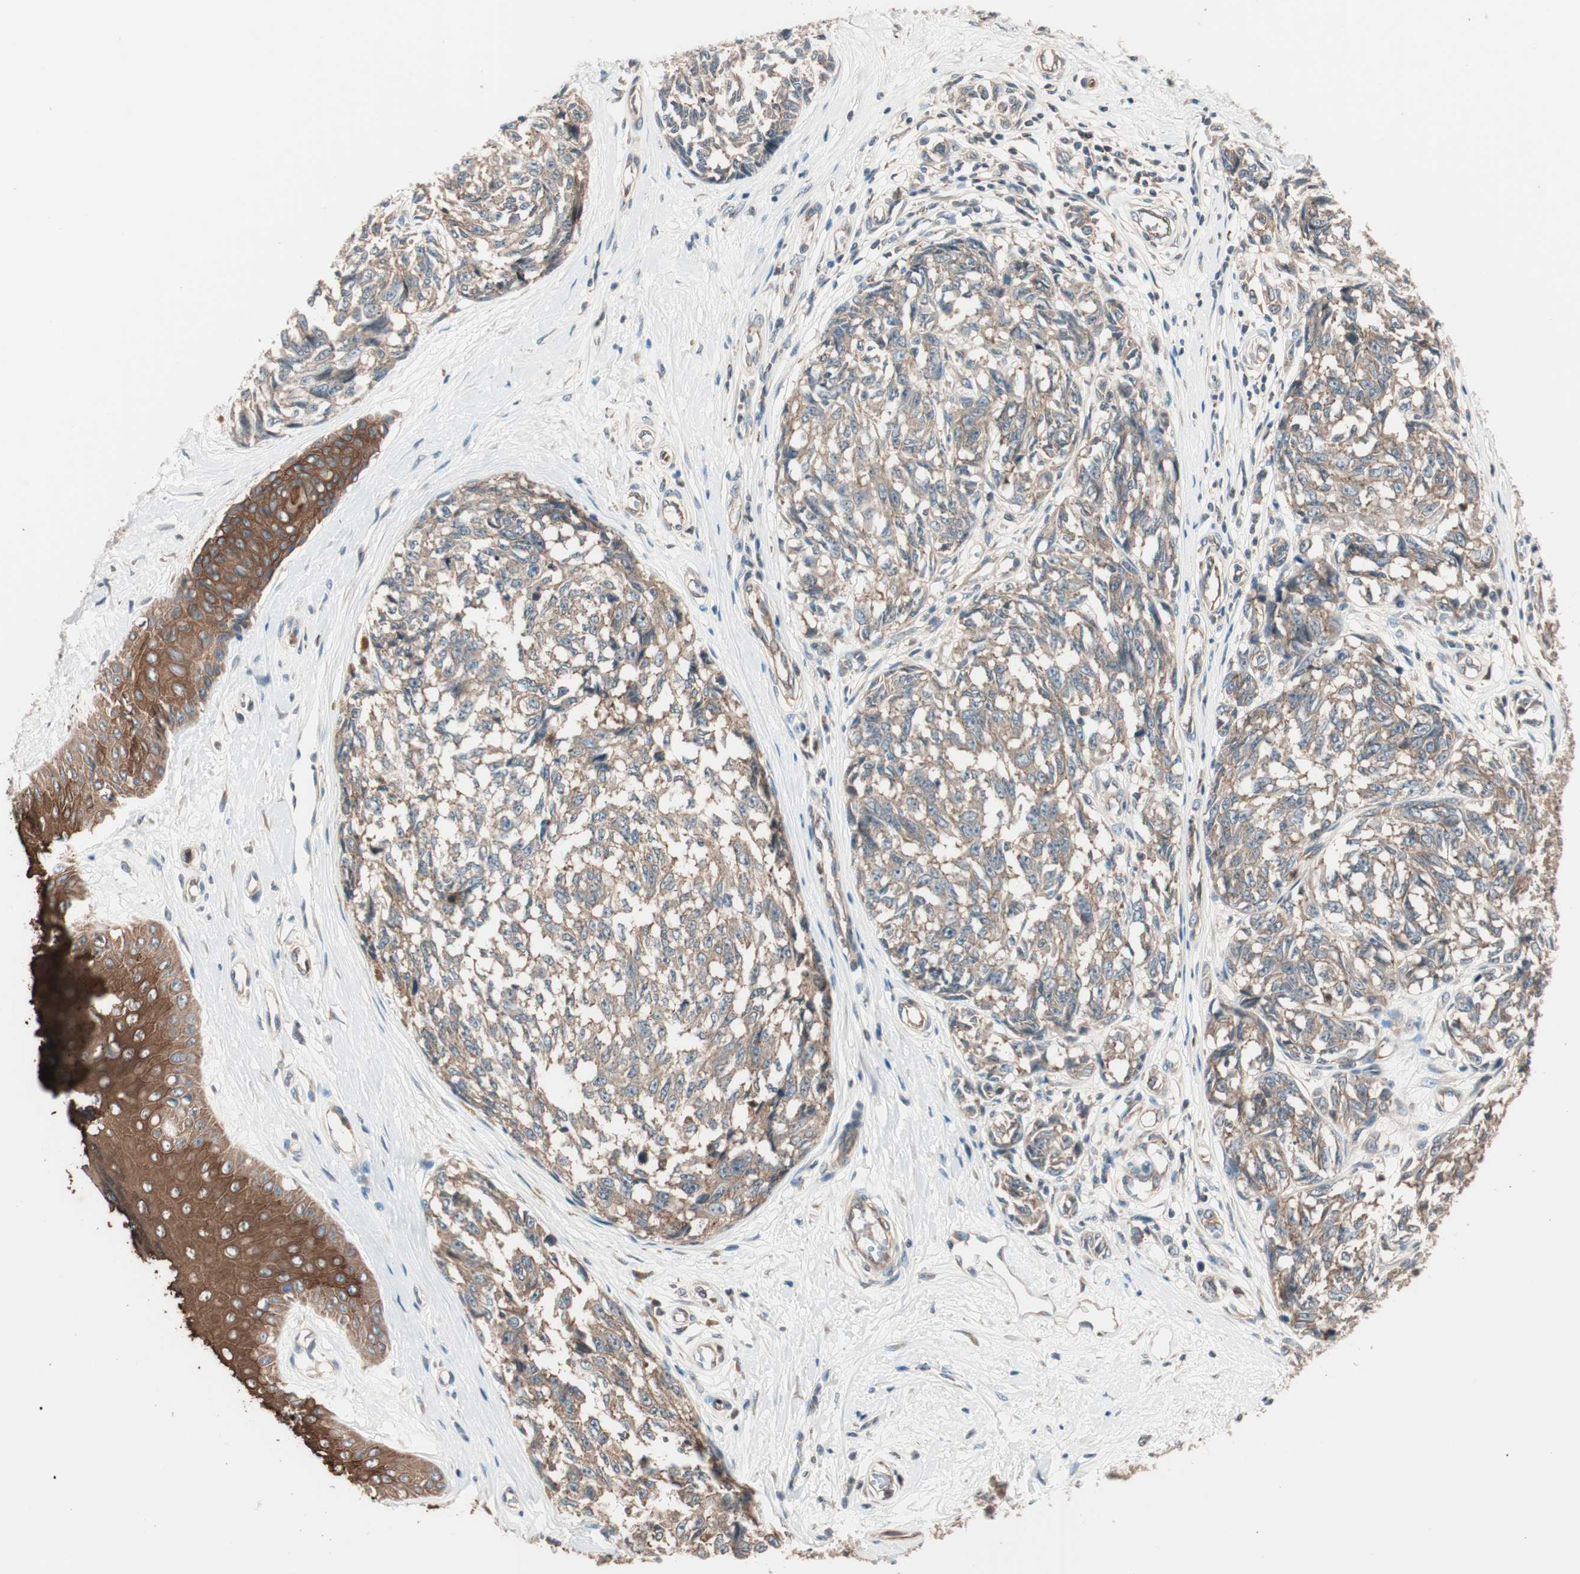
{"staining": {"intensity": "moderate", "quantity": ">75%", "location": "cytoplasmic/membranous"}, "tissue": "melanoma", "cell_type": "Tumor cells", "image_type": "cancer", "snomed": [{"axis": "morphology", "description": "Malignant melanoma, NOS"}, {"axis": "topography", "description": "Skin"}], "caption": "High-power microscopy captured an immunohistochemistry (IHC) histopathology image of melanoma, revealing moderate cytoplasmic/membranous expression in approximately >75% of tumor cells. (DAB IHC, brown staining for protein, blue staining for nuclei).", "gene": "TSG101", "patient": {"sex": "female", "age": 64}}